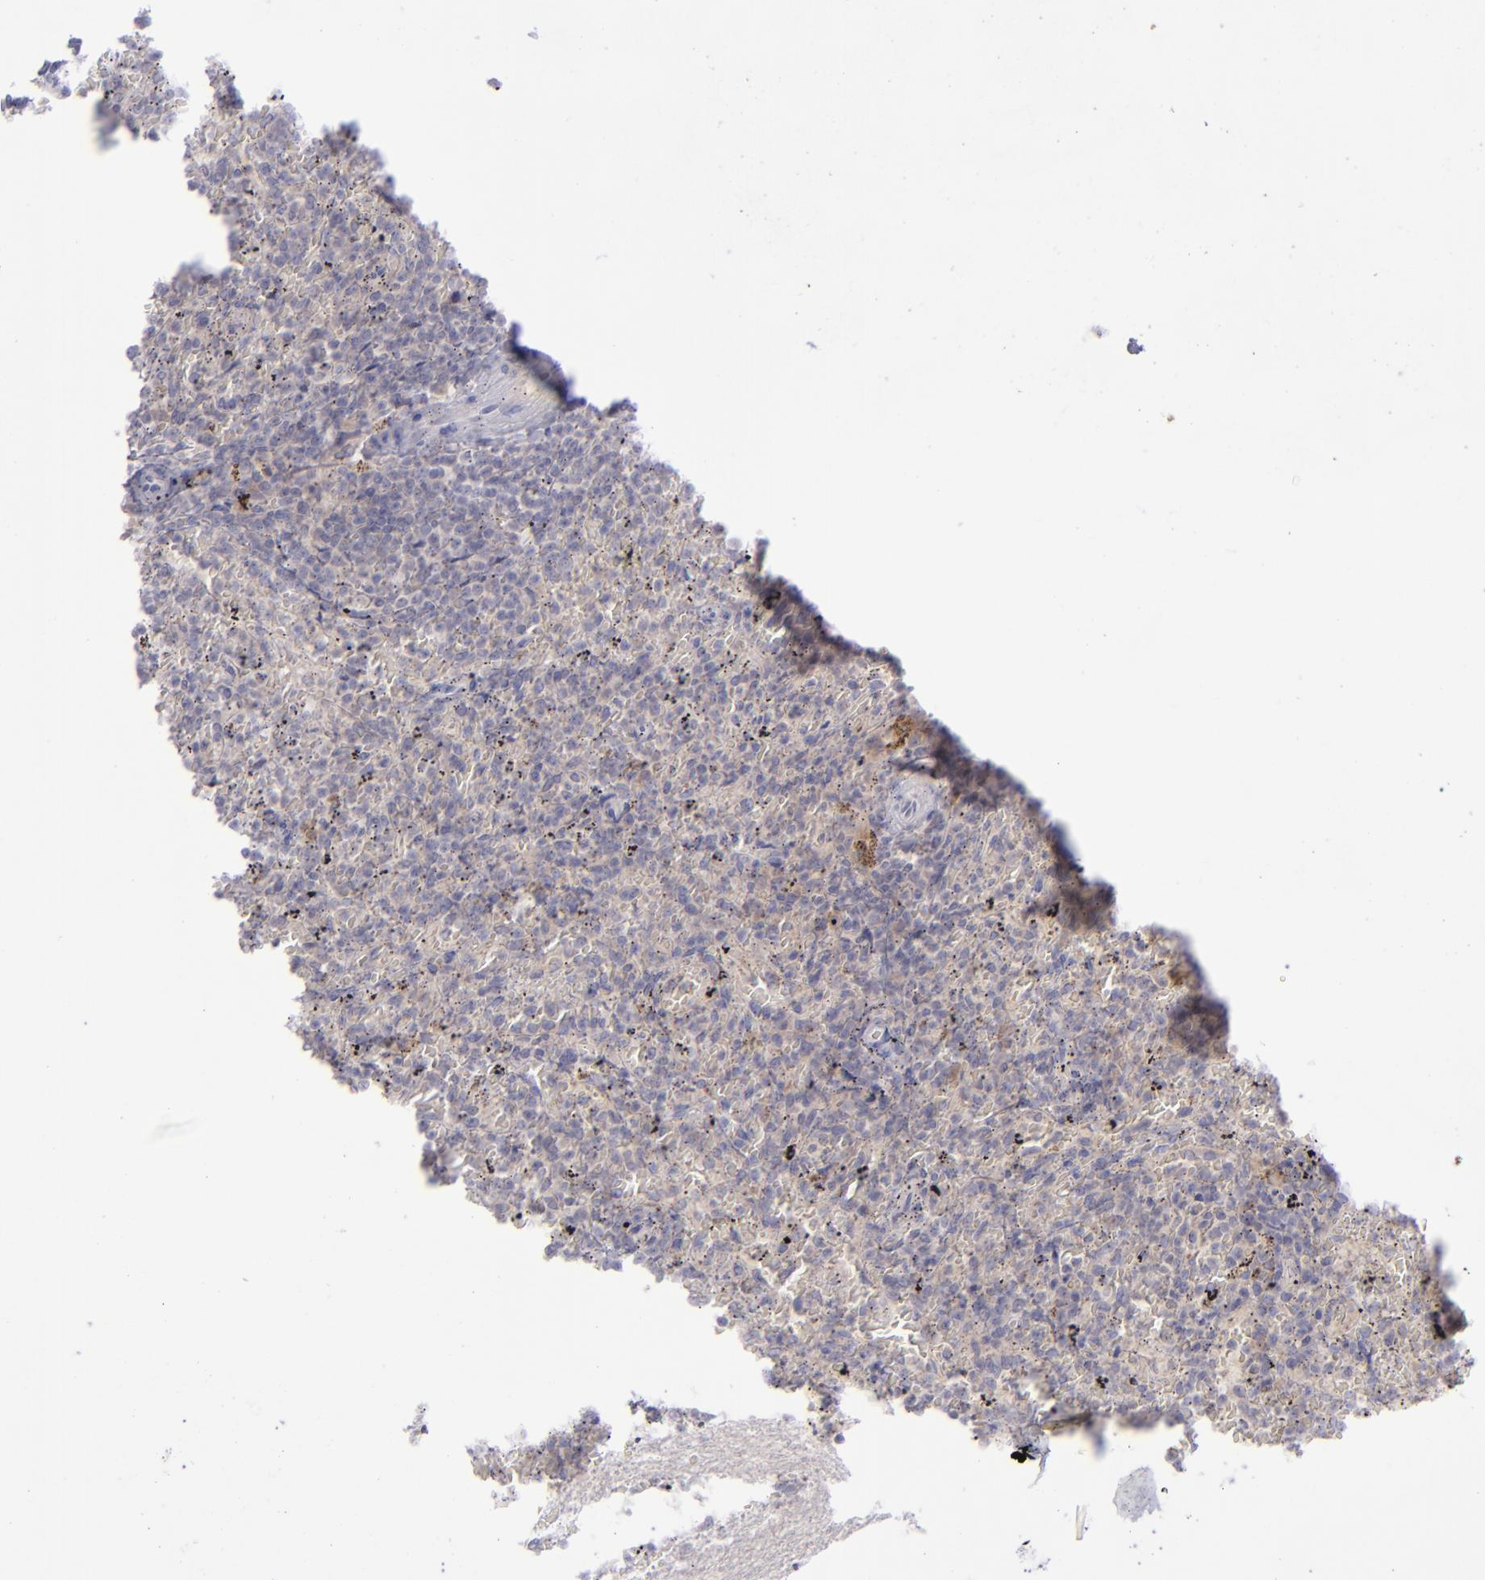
{"staining": {"intensity": "weak", "quantity": "<25%", "location": "cytoplasmic/membranous"}, "tissue": "spleen", "cell_type": "Cells in red pulp", "image_type": "normal", "snomed": [{"axis": "morphology", "description": "Normal tissue, NOS"}, {"axis": "topography", "description": "Spleen"}], "caption": "The micrograph displays no significant expression in cells in red pulp of spleen.", "gene": "EVPL", "patient": {"sex": "female", "age": 43}}